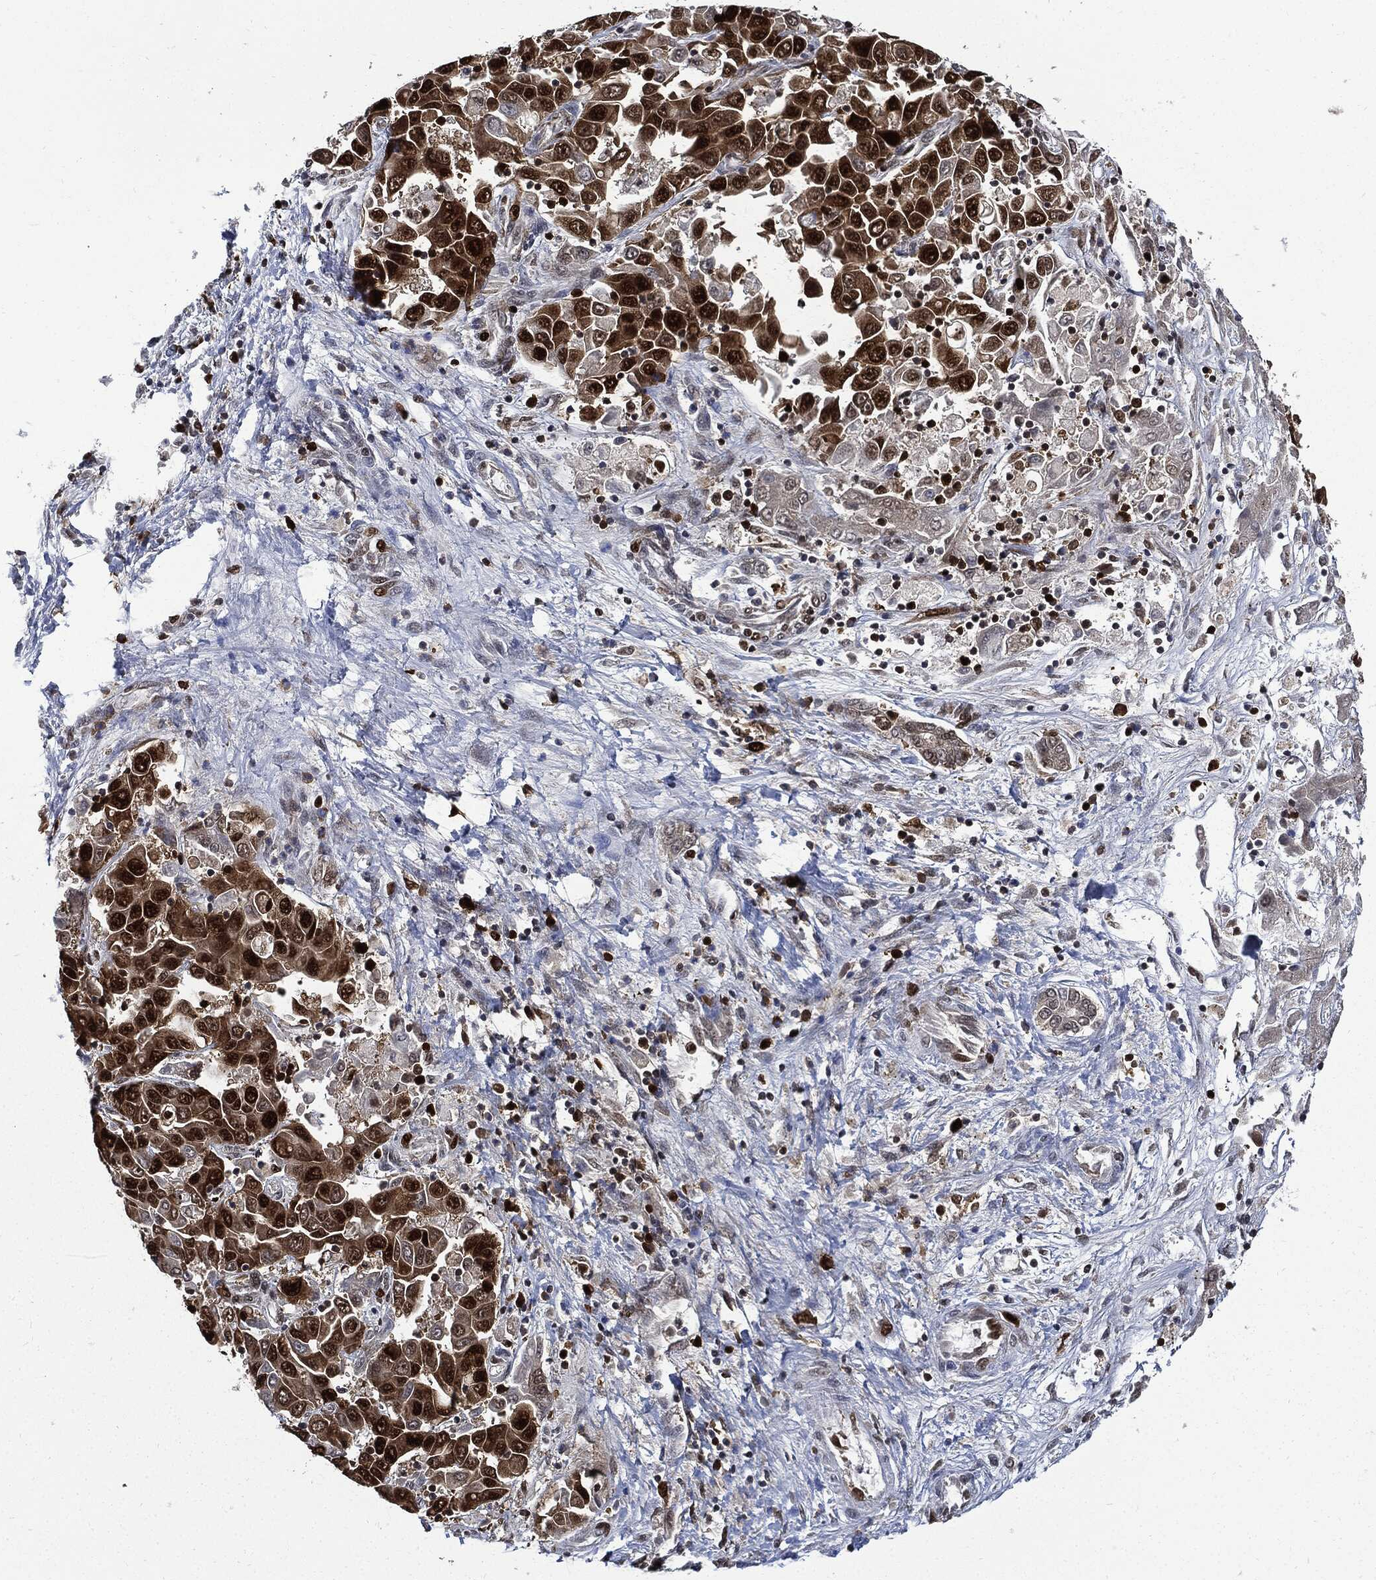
{"staining": {"intensity": "strong", "quantity": ">75%", "location": "nuclear"}, "tissue": "liver cancer", "cell_type": "Tumor cells", "image_type": "cancer", "snomed": [{"axis": "morphology", "description": "Cholangiocarcinoma"}, {"axis": "topography", "description": "Liver"}], "caption": "Protein staining of cholangiocarcinoma (liver) tissue reveals strong nuclear staining in approximately >75% of tumor cells.", "gene": "PCNA", "patient": {"sex": "female", "age": 52}}